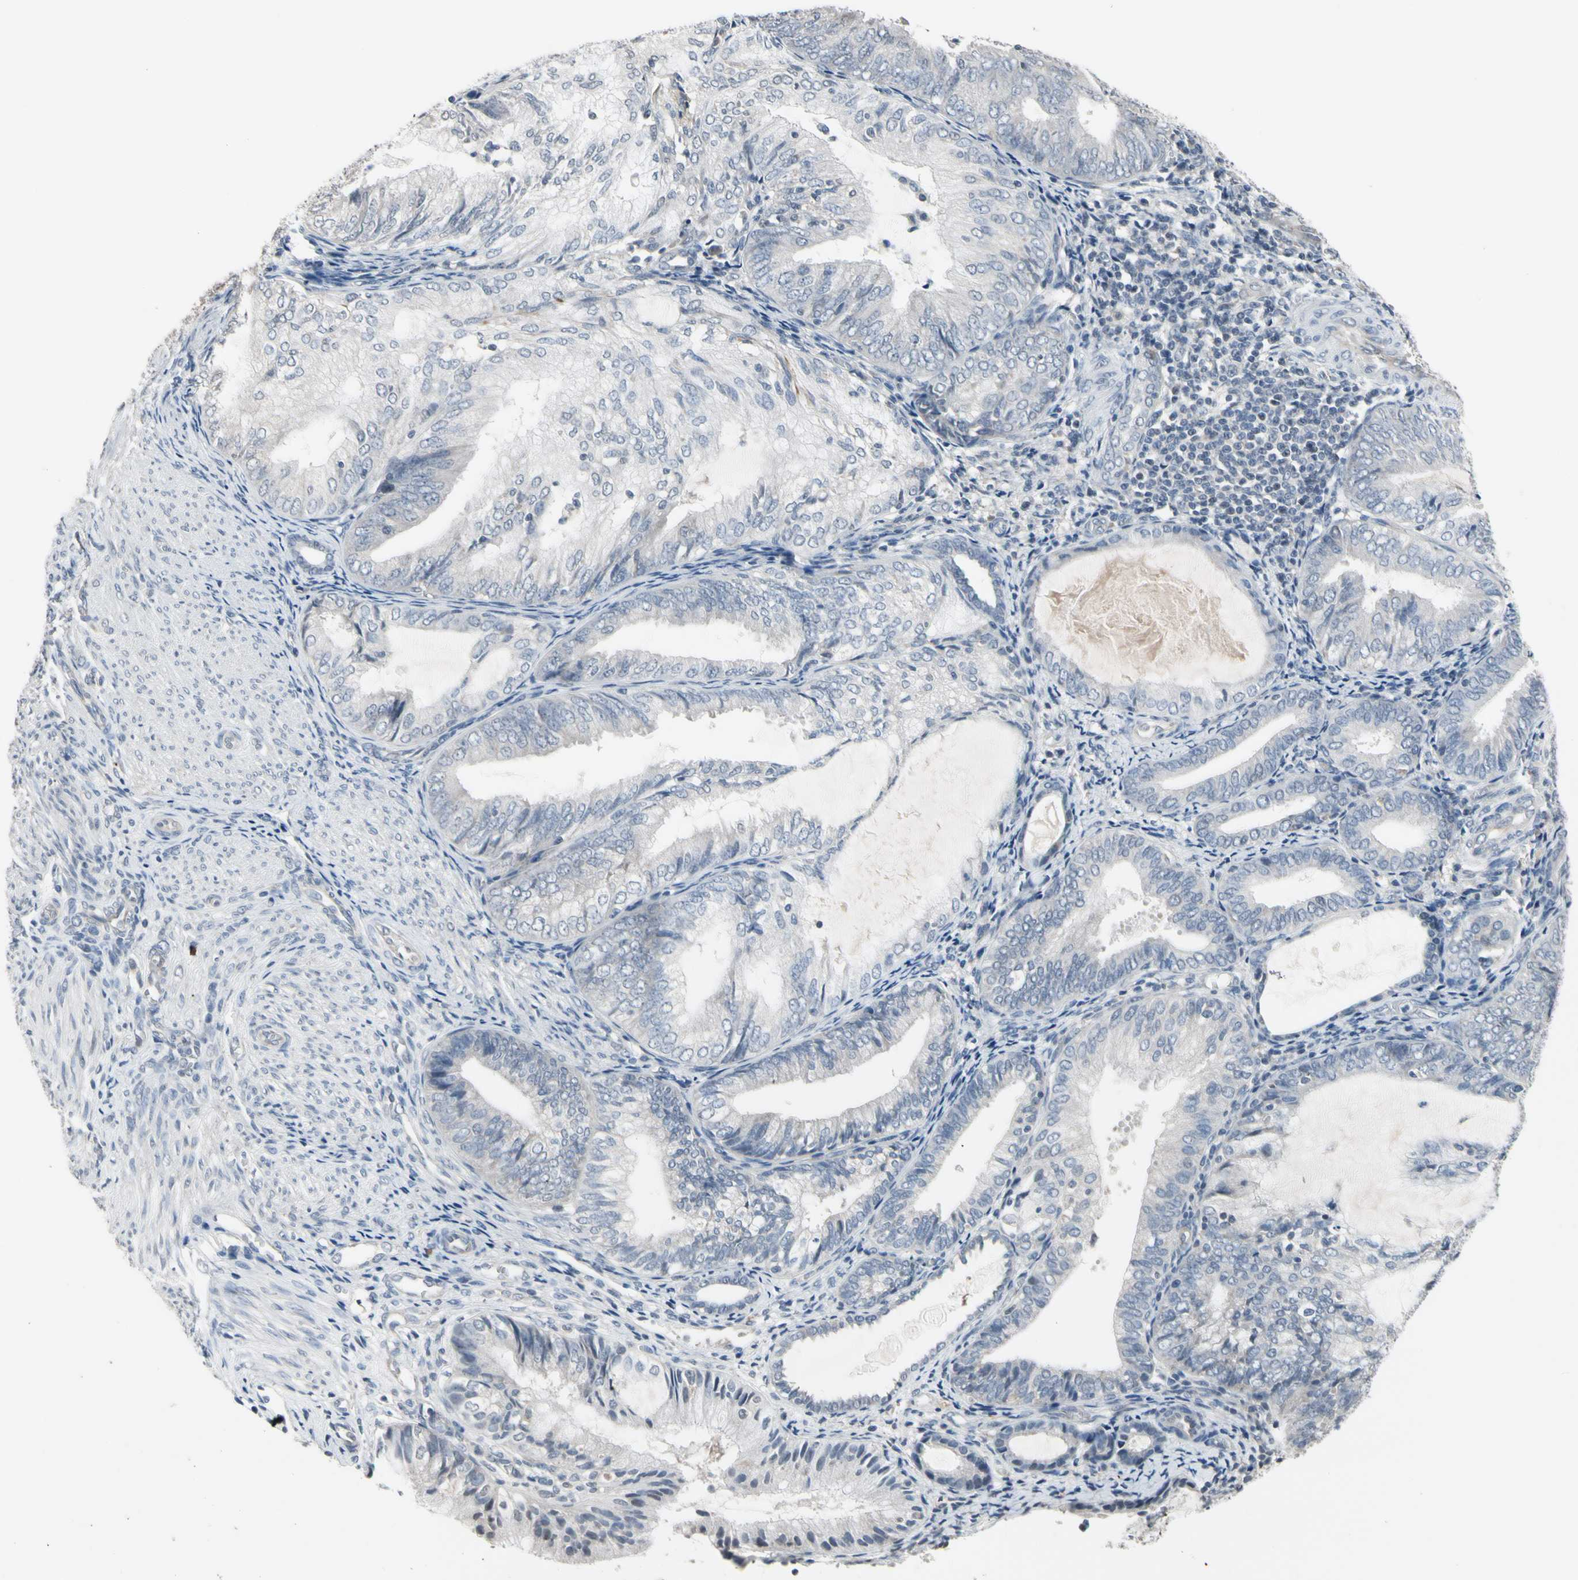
{"staining": {"intensity": "negative", "quantity": "none", "location": "none"}, "tissue": "endometrial cancer", "cell_type": "Tumor cells", "image_type": "cancer", "snomed": [{"axis": "morphology", "description": "Adenocarcinoma, NOS"}, {"axis": "topography", "description": "Endometrium"}], "caption": "Immunohistochemistry (IHC) of endometrial cancer reveals no staining in tumor cells.", "gene": "SV2A", "patient": {"sex": "female", "age": 81}}